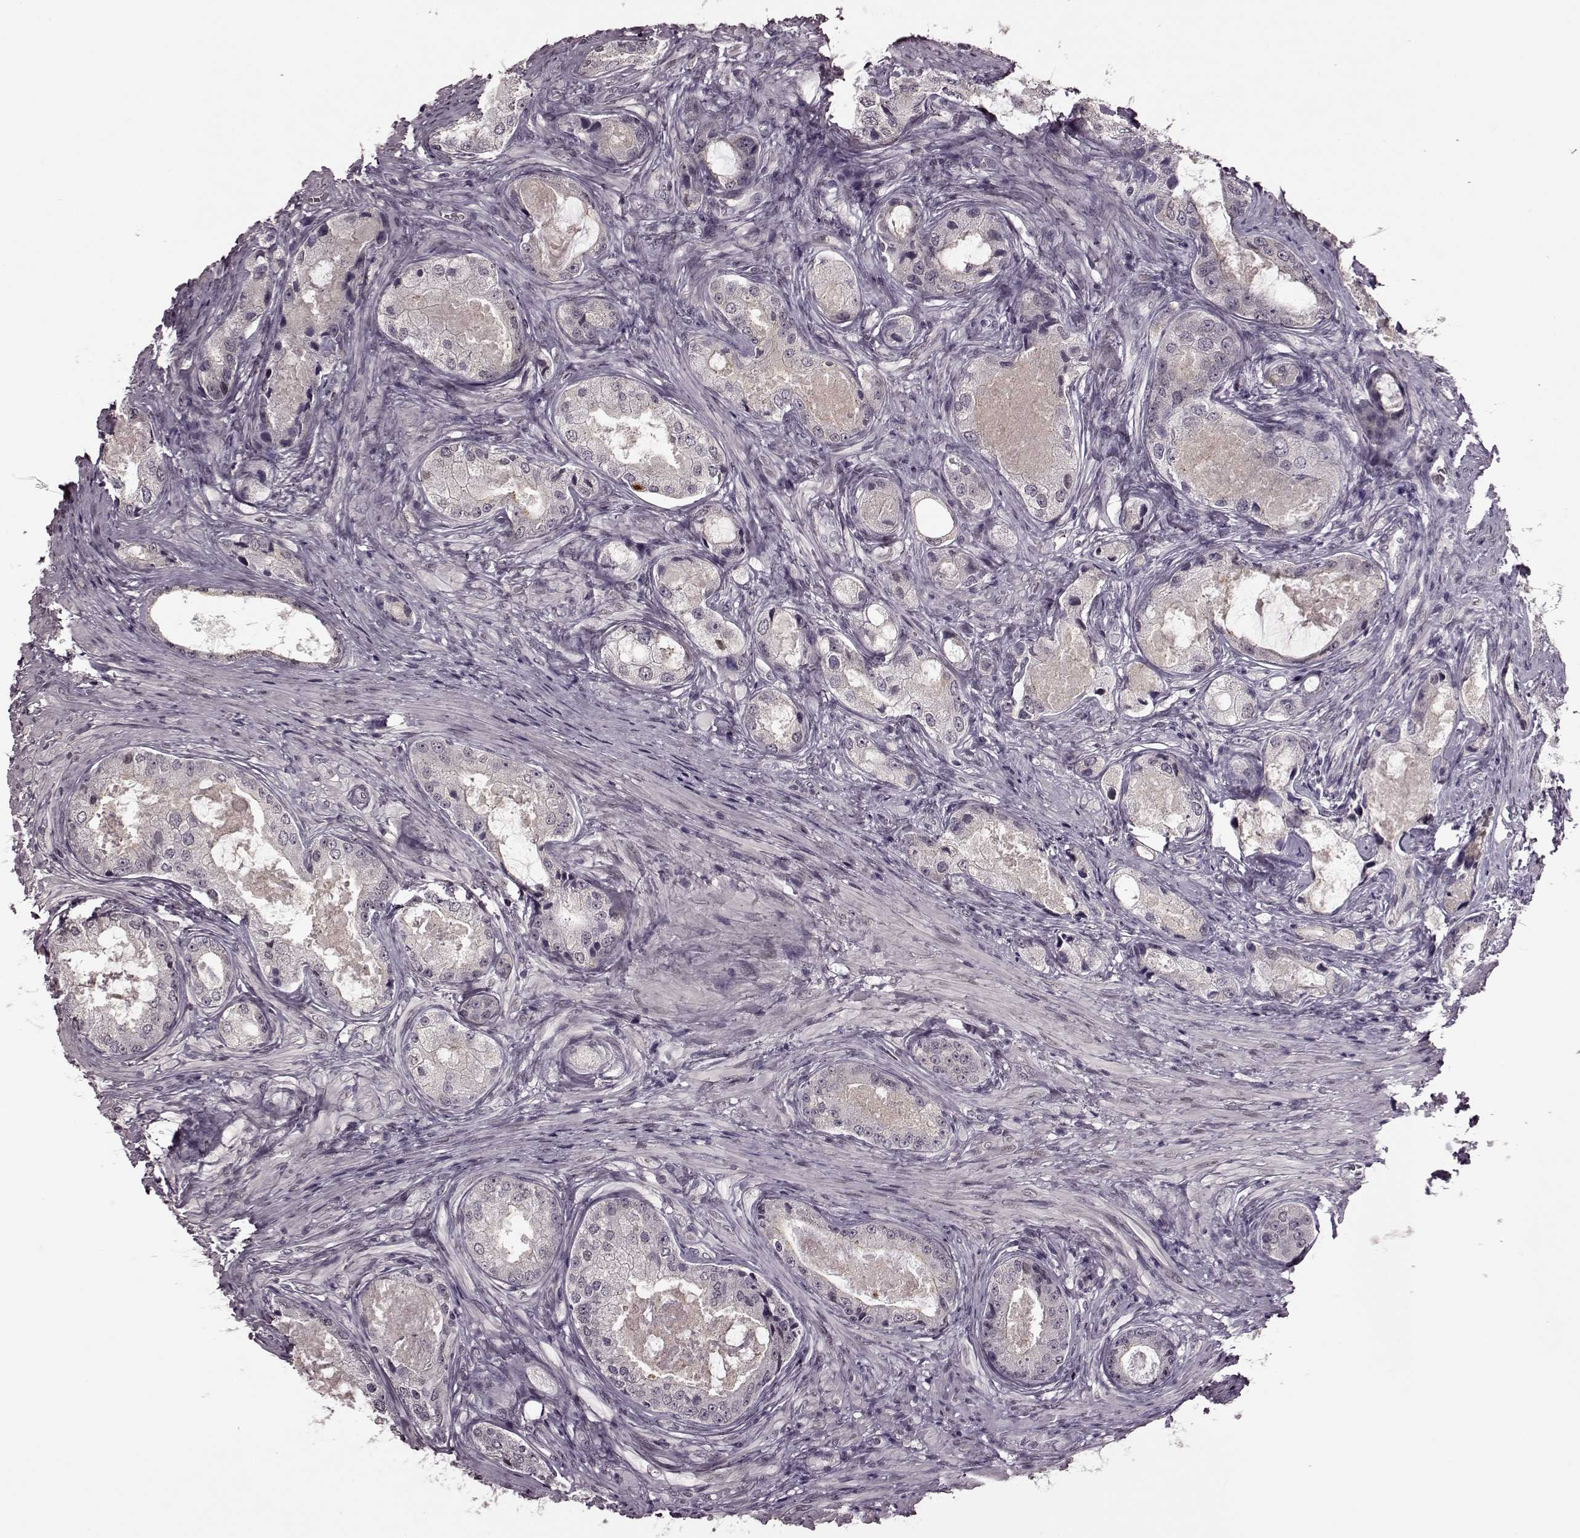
{"staining": {"intensity": "negative", "quantity": "none", "location": "none"}, "tissue": "prostate cancer", "cell_type": "Tumor cells", "image_type": "cancer", "snomed": [{"axis": "morphology", "description": "Adenocarcinoma, Low grade"}, {"axis": "topography", "description": "Prostate"}], "caption": "Human prostate low-grade adenocarcinoma stained for a protein using immunohistochemistry shows no expression in tumor cells.", "gene": "STX1B", "patient": {"sex": "male", "age": 68}}